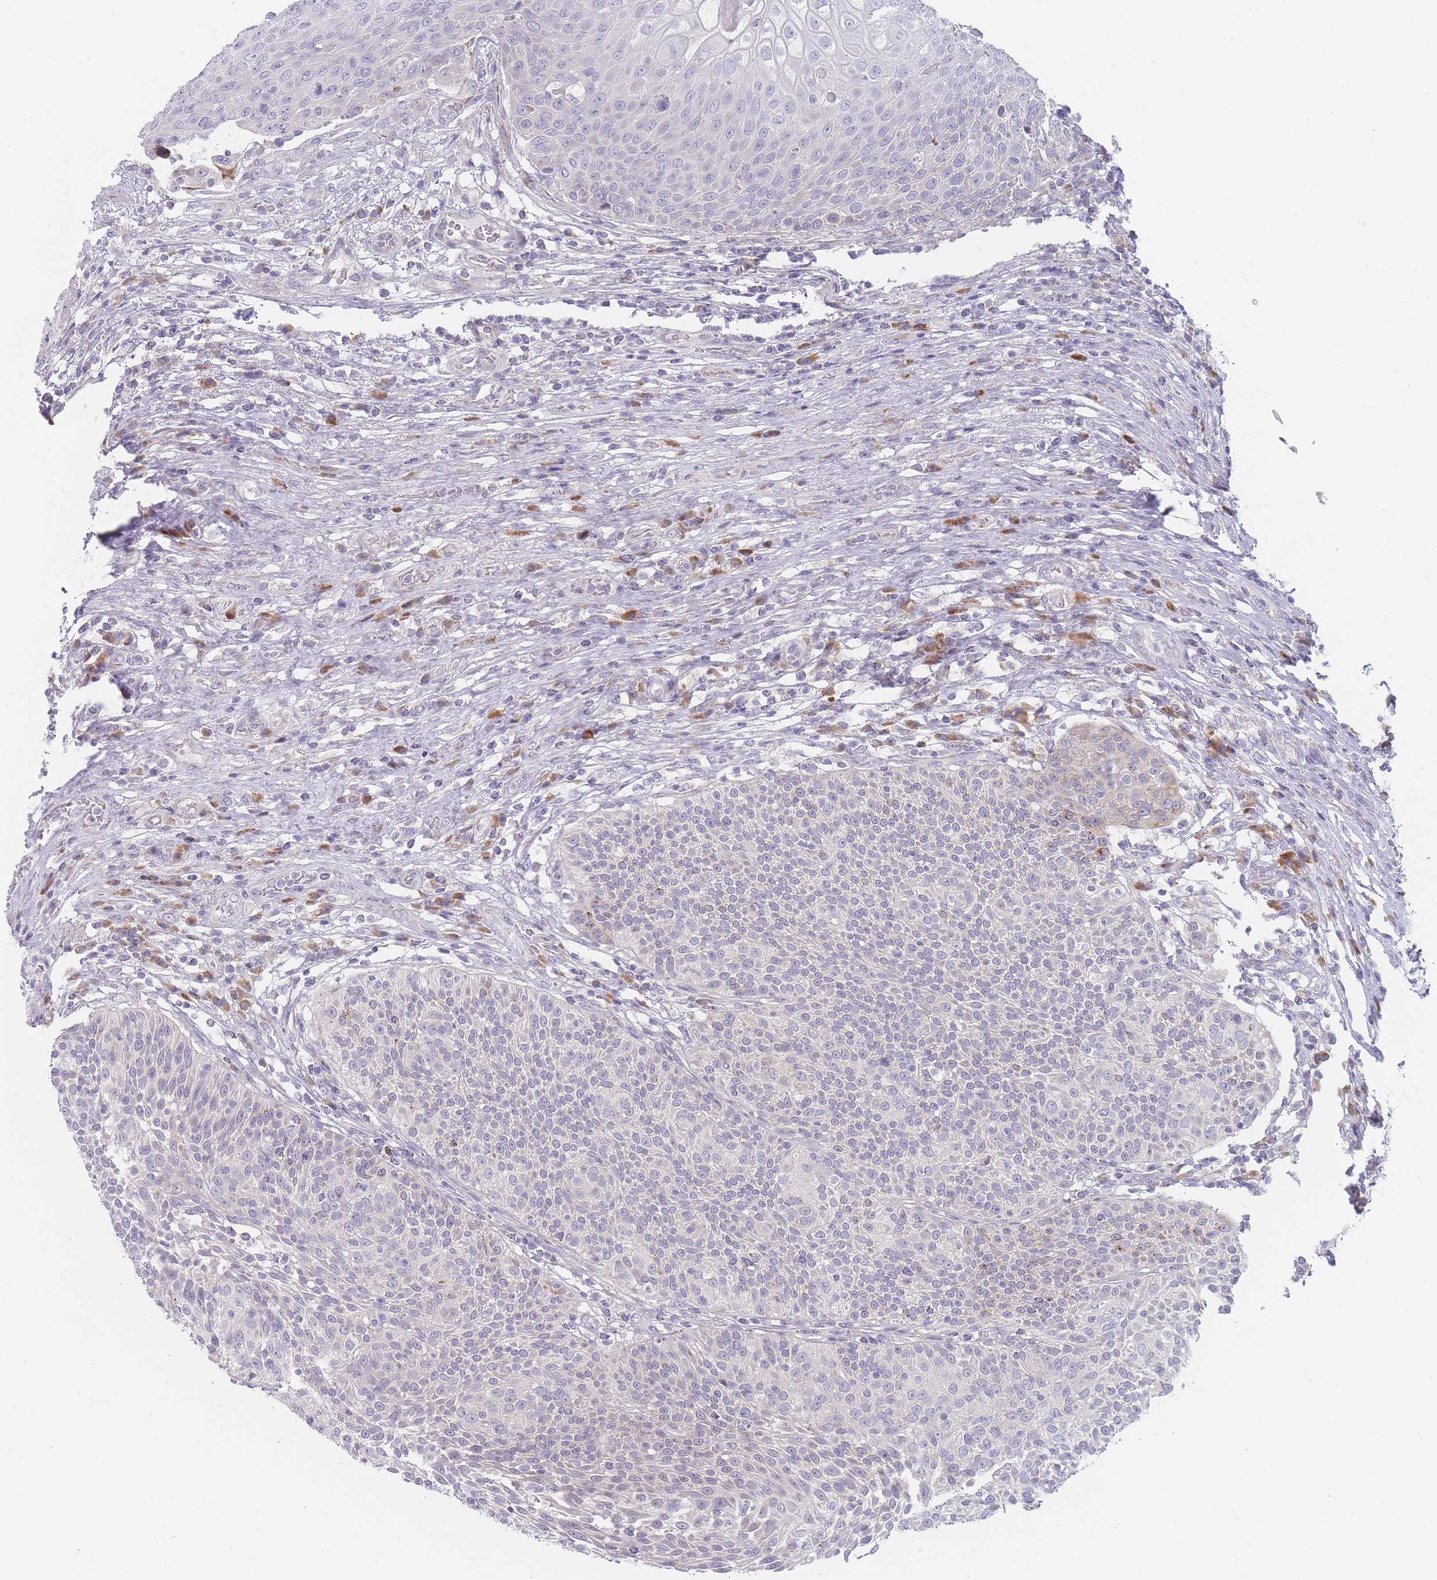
{"staining": {"intensity": "negative", "quantity": "none", "location": "none"}, "tissue": "urothelial cancer", "cell_type": "Tumor cells", "image_type": "cancer", "snomed": [{"axis": "morphology", "description": "Urothelial carcinoma, High grade"}, {"axis": "topography", "description": "Urinary bladder"}], "caption": "This is an immunohistochemistry (IHC) histopathology image of urothelial cancer. There is no expression in tumor cells.", "gene": "SPATS1", "patient": {"sex": "female", "age": 70}}